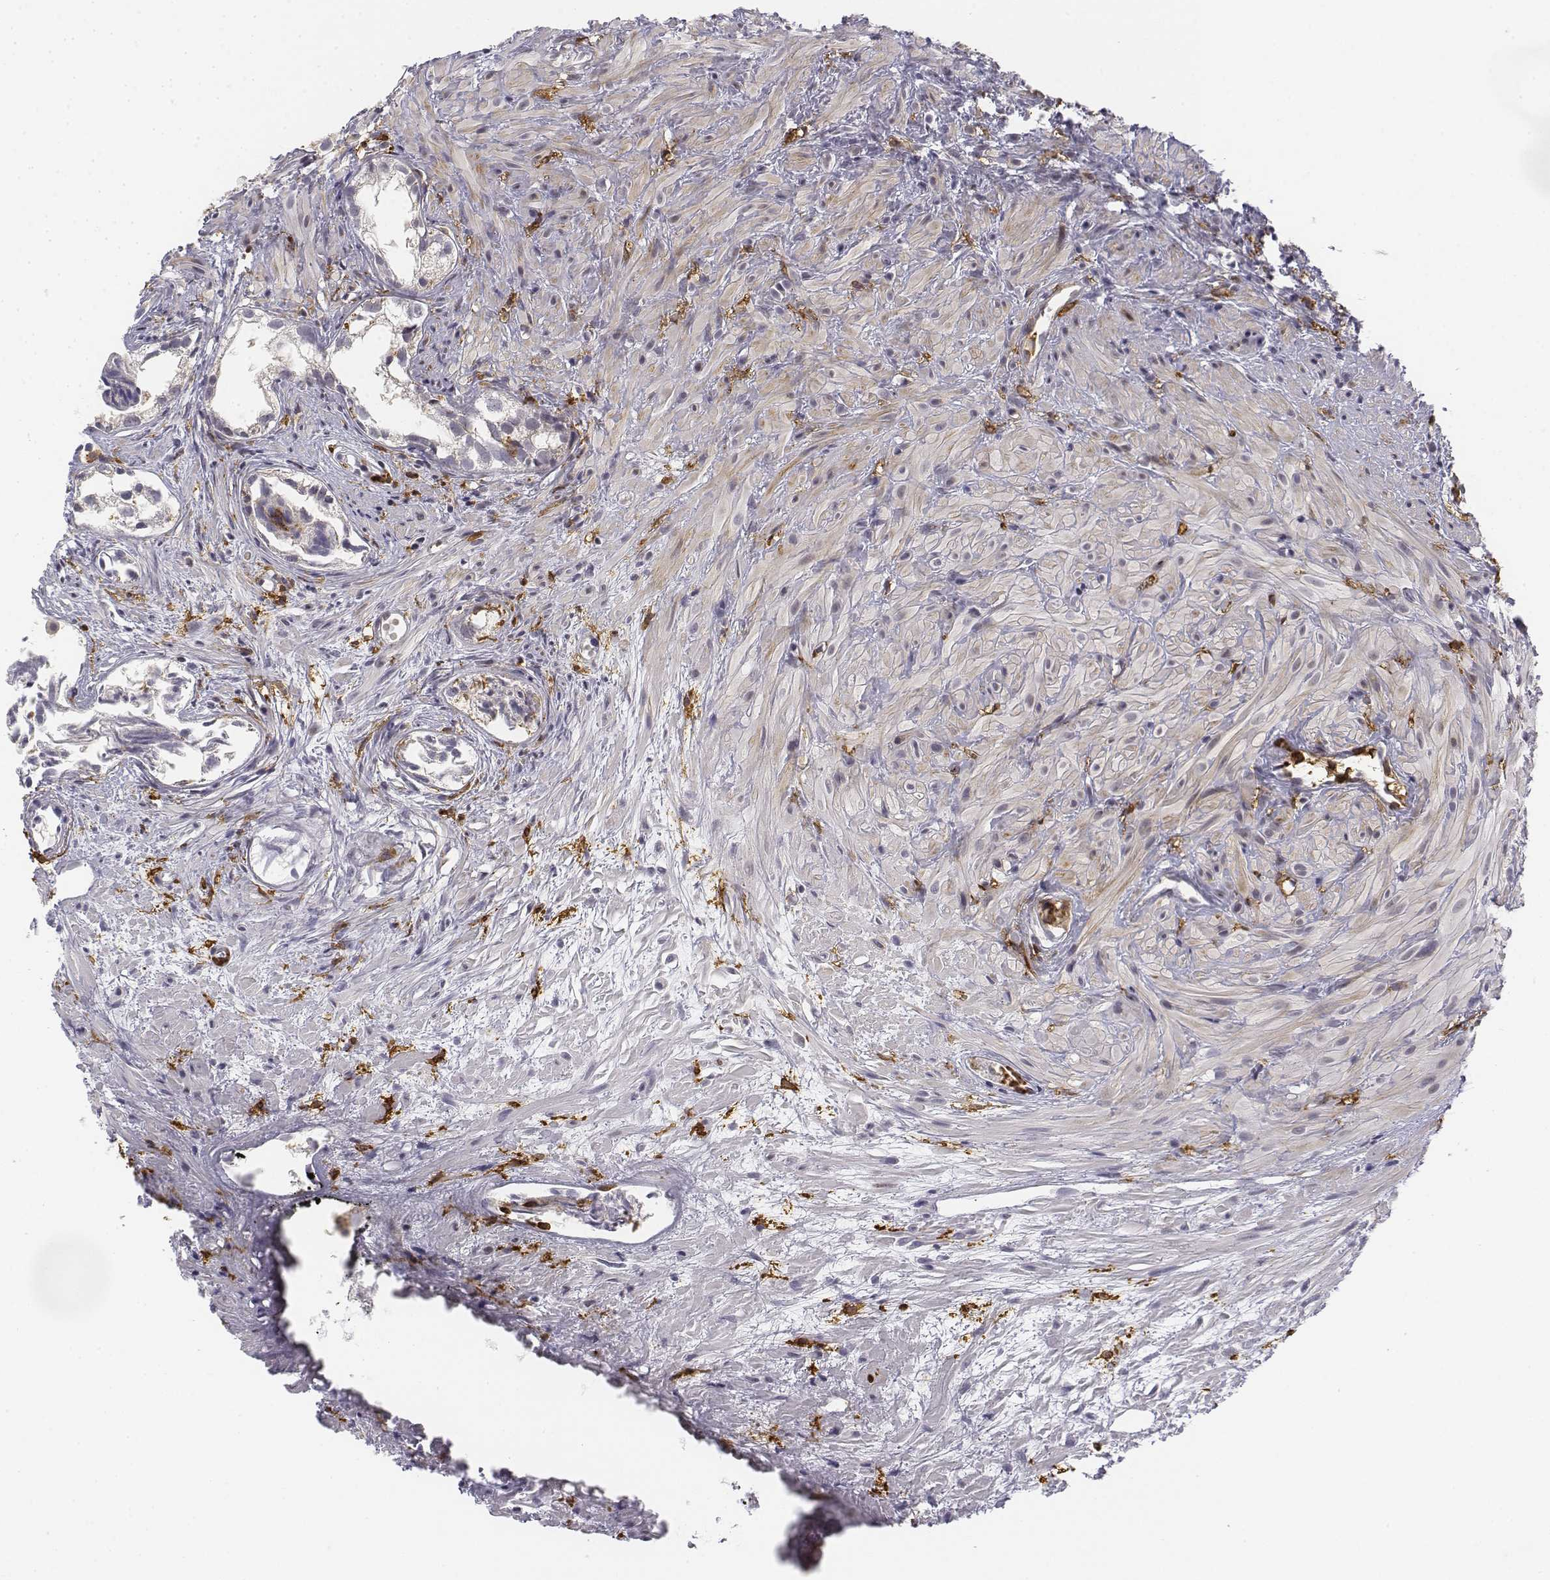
{"staining": {"intensity": "negative", "quantity": "none", "location": "none"}, "tissue": "prostate cancer", "cell_type": "Tumor cells", "image_type": "cancer", "snomed": [{"axis": "morphology", "description": "Adenocarcinoma, High grade"}, {"axis": "topography", "description": "Prostate"}], "caption": "An image of human prostate cancer is negative for staining in tumor cells.", "gene": "CD14", "patient": {"sex": "male", "age": 79}}